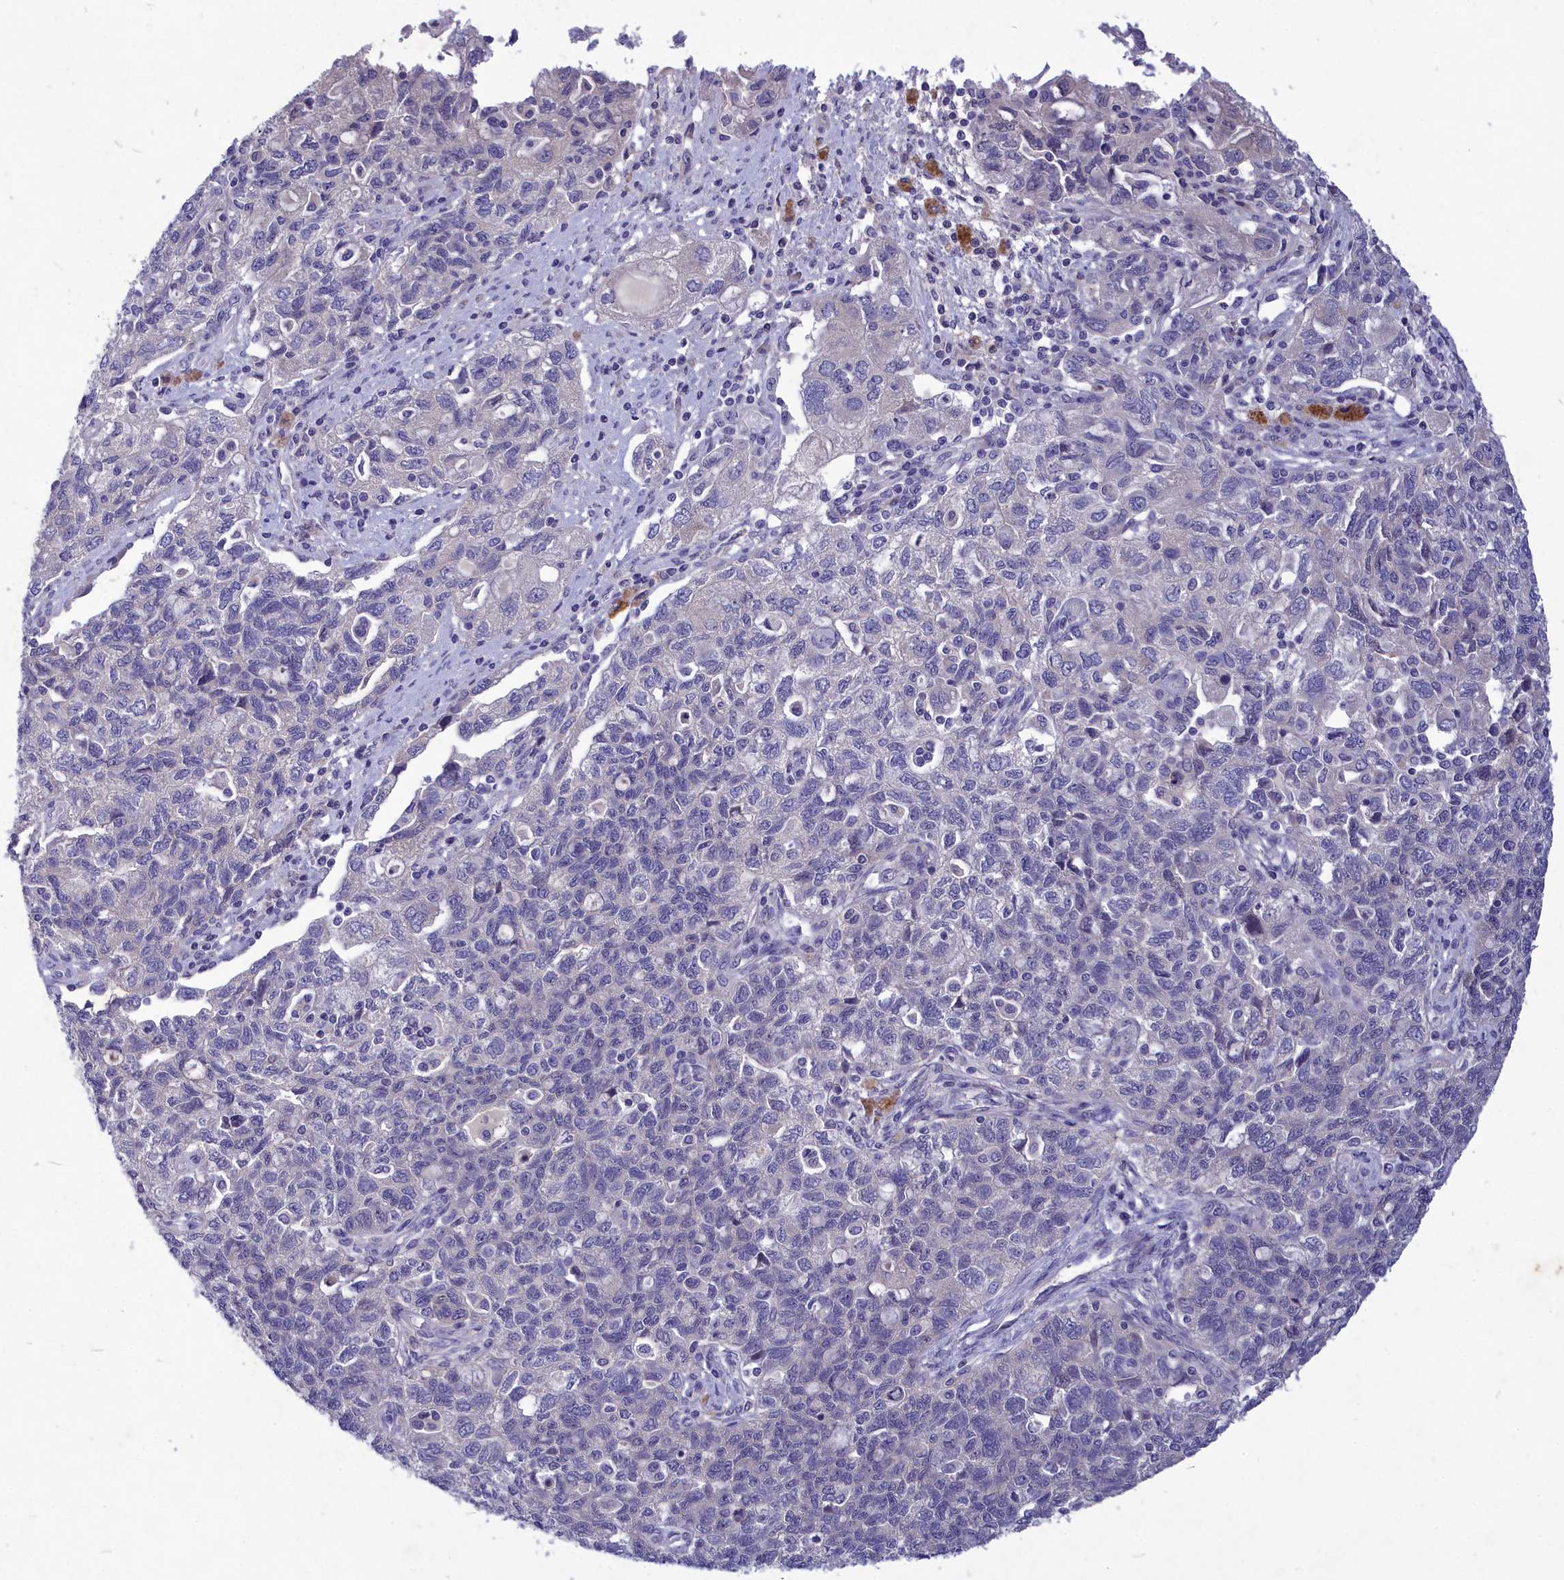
{"staining": {"intensity": "negative", "quantity": "none", "location": "none"}, "tissue": "ovarian cancer", "cell_type": "Tumor cells", "image_type": "cancer", "snomed": [{"axis": "morphology", "description": "Carcinoma, NOS"}, {"axis": "morphology", "description": "Cystadenocarcinoma, serous, NOS"}, {"axis": "topography", "description": "Ovary"}], "caption": "This is an IHC micrograph of ovarian cancer. There is no expression in tumor cells.", "gene": "DEFB119", "patient": {"sex": "female", "age": 69}}